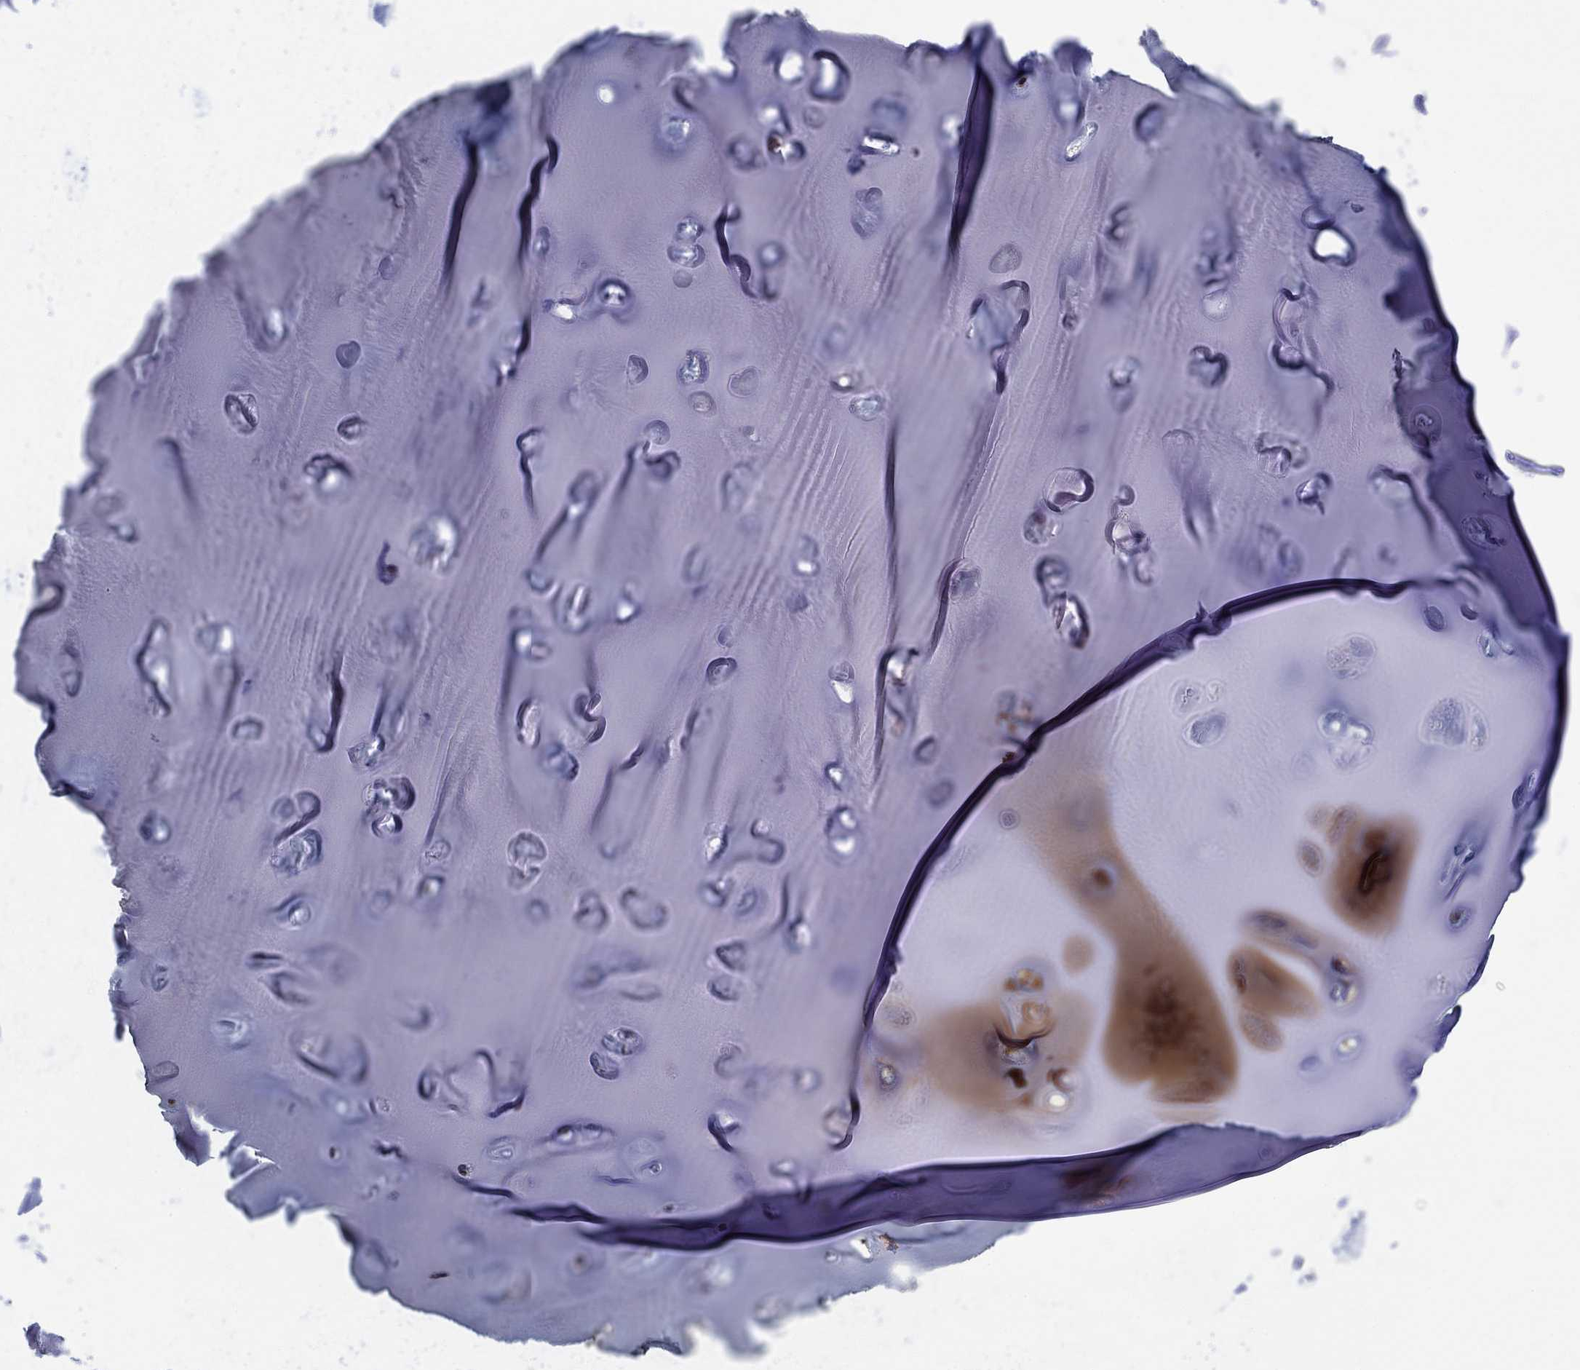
{"staining": {"intensity": "strong", "quantity": "<25%", "location": "cytoplasmic/membranous"}, "tissue": "adipose tissue", "cell_type": "Adipocytes", "image_type": "normal", "snomed": [{"axis": "morphology", "description": "Normal tissue, NOS"}, {"axis": "topography", "description": "Cartilage tissue"}], "caption": "Benign adipose tissue reveals strong cytoplasmic/membranous staining in approximately <25% of adipocytes, visualized by immunohistochemistry.", "gene": "PNPLA2", "patient": {"sex": "male", "age": 81}}